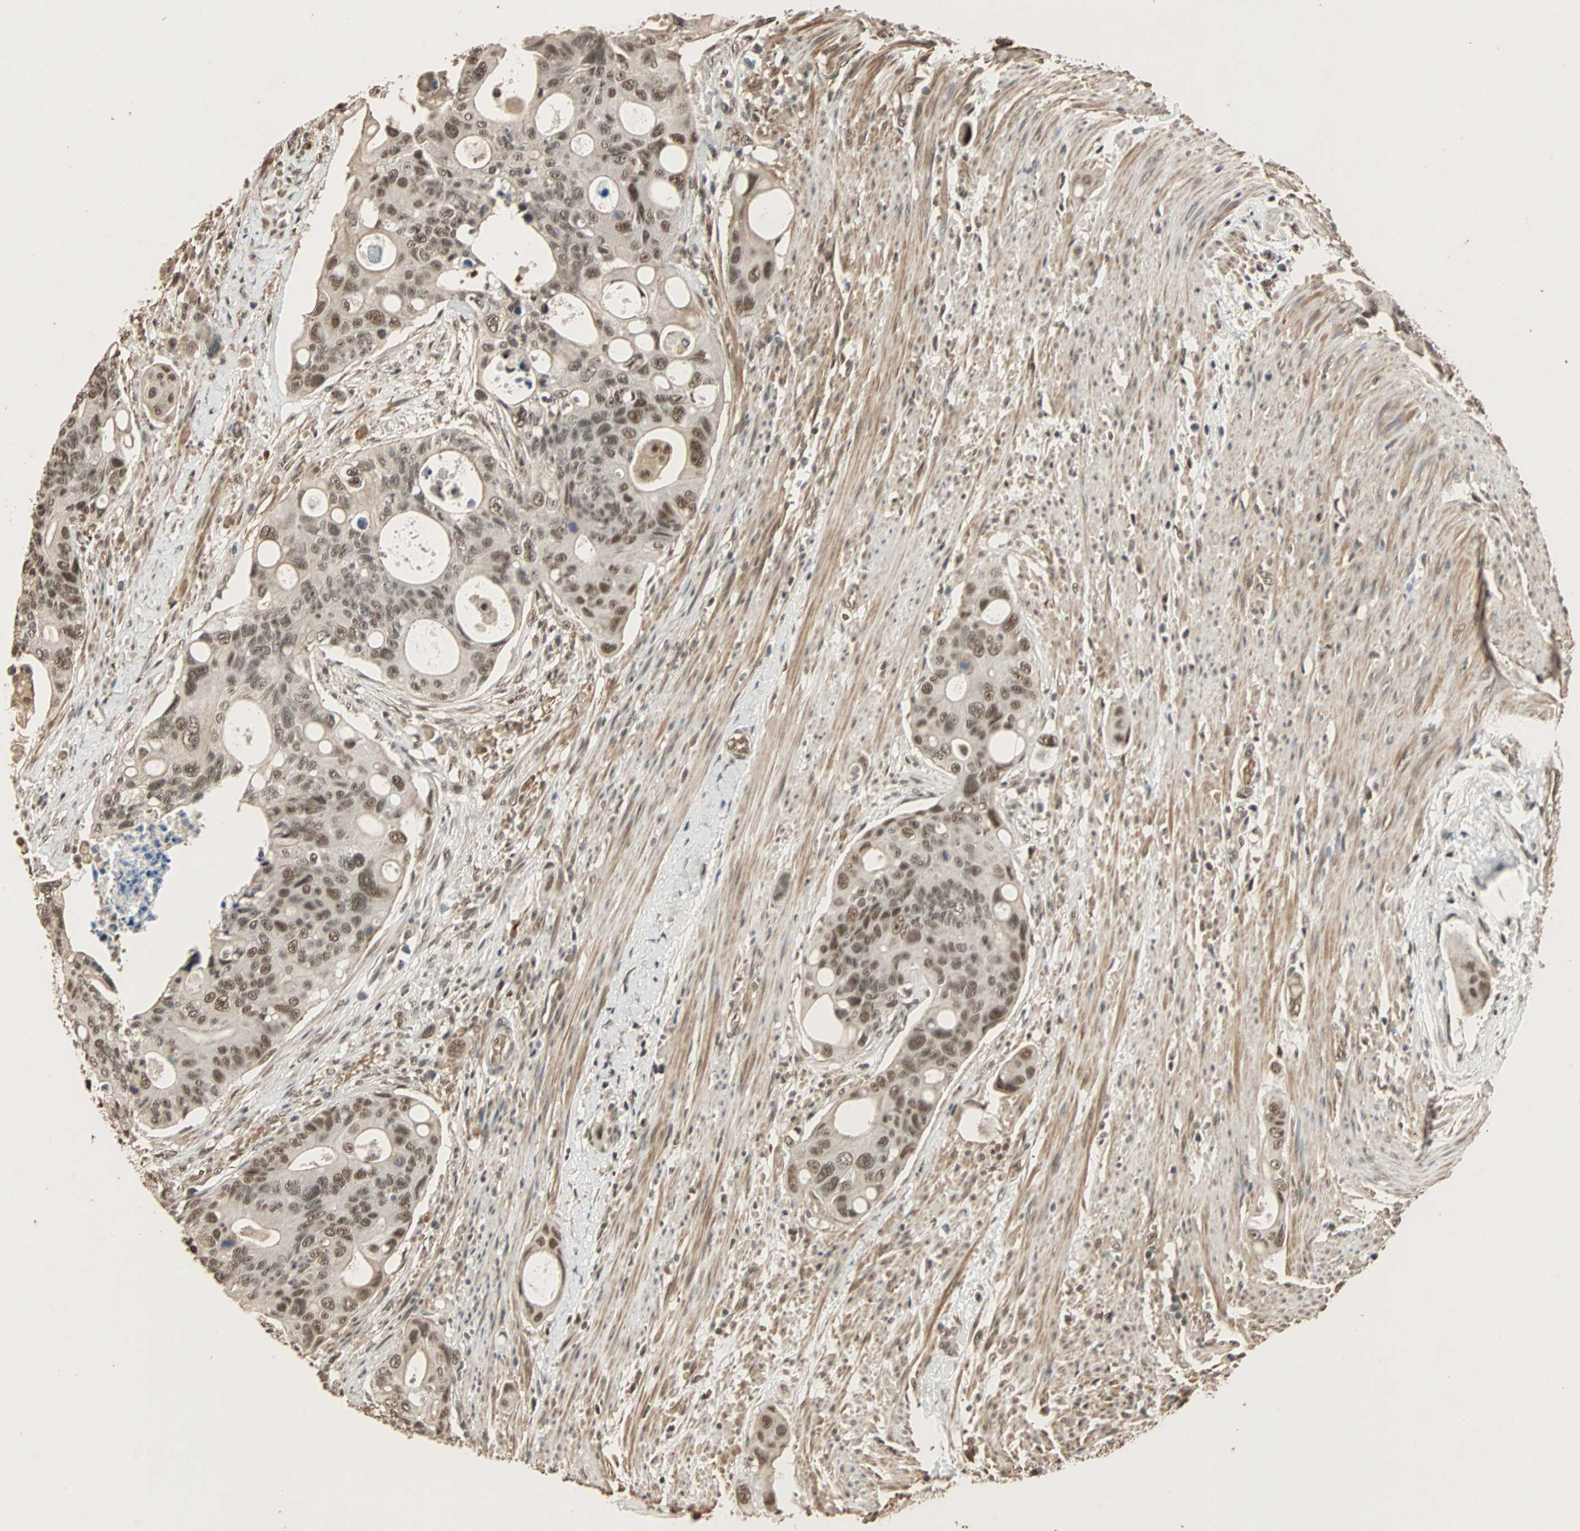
{"staining": {"intensity": "moderate", "quantity": ">75%", "location": "nuclear"}, "tissue": "colorectal cancer", "cell_type": "Tumor cells", "image_type": "cancer", "snomed": [{"axis": "morphology", "description": "Adenocarcinoma, NOS"}, {"axis": "topography", "description": "Colon"}], "caption": "Immunohistochemical staining of human colorectal cancer shows medium levels of moderate nuclear expression in about >75% of tumor cells.", "gene": "CDC5L", "patient": {"sex": "female", "age": 57}}